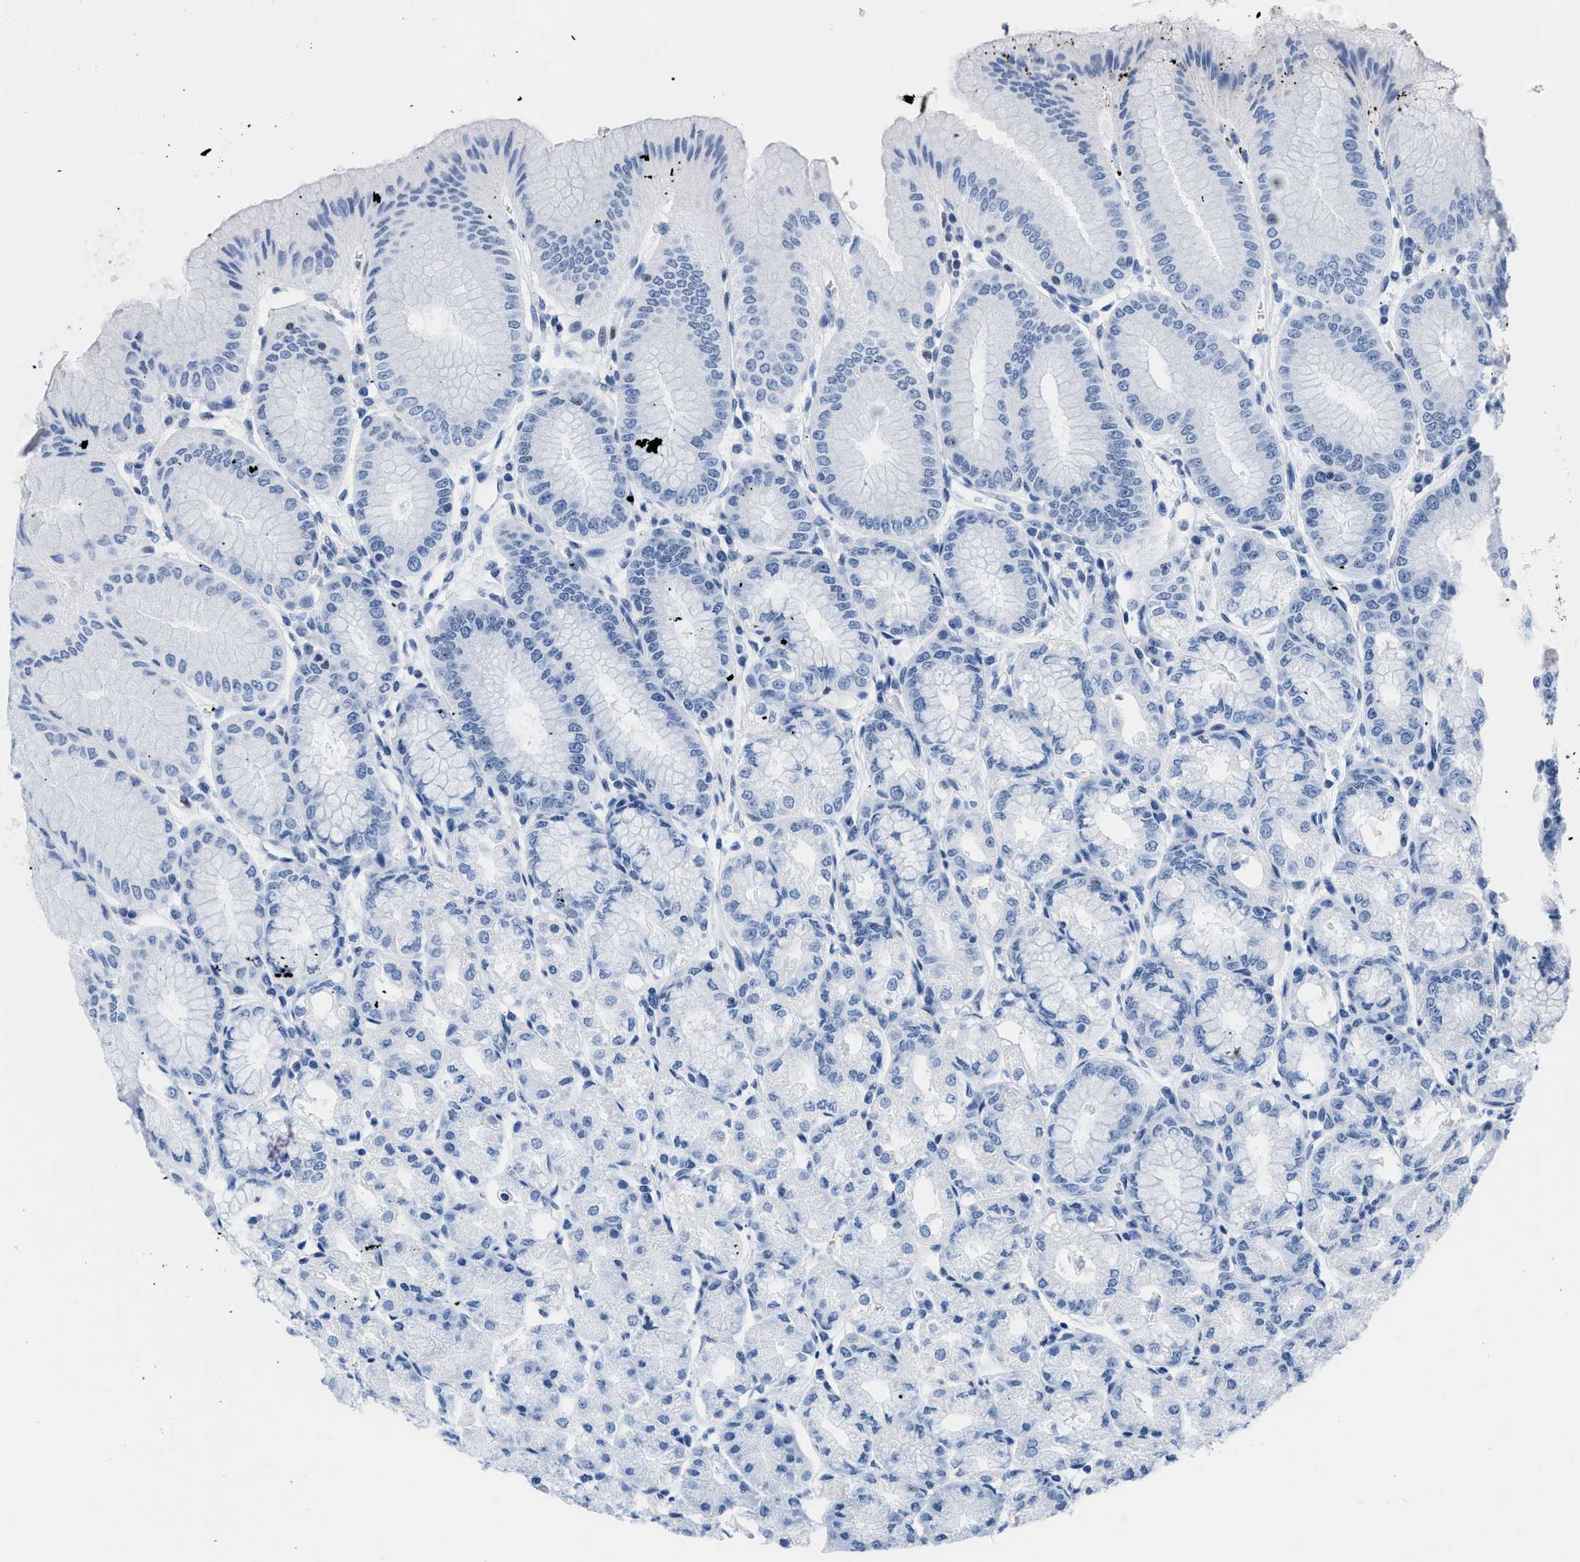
{"staining": {"intensity": "moderate", "quantity": "<25%", "location": "nuclear"}, "tissue": "stomach", "cell_type": "Glandular cells", "image_type": "normal", "snomed": [{"axis": "morphology", "description": "Normal tissue, NOS"}, {"axis": "topography", "description": "Stomach, lower"}], "caption": "DAB immunohistochemical staining of normal stomach displays moderate nuclear protein positivity in approximately <25% of glandular cells.", "gene": "CTBP1", "patient": {"sex": "male", "age": 71}}